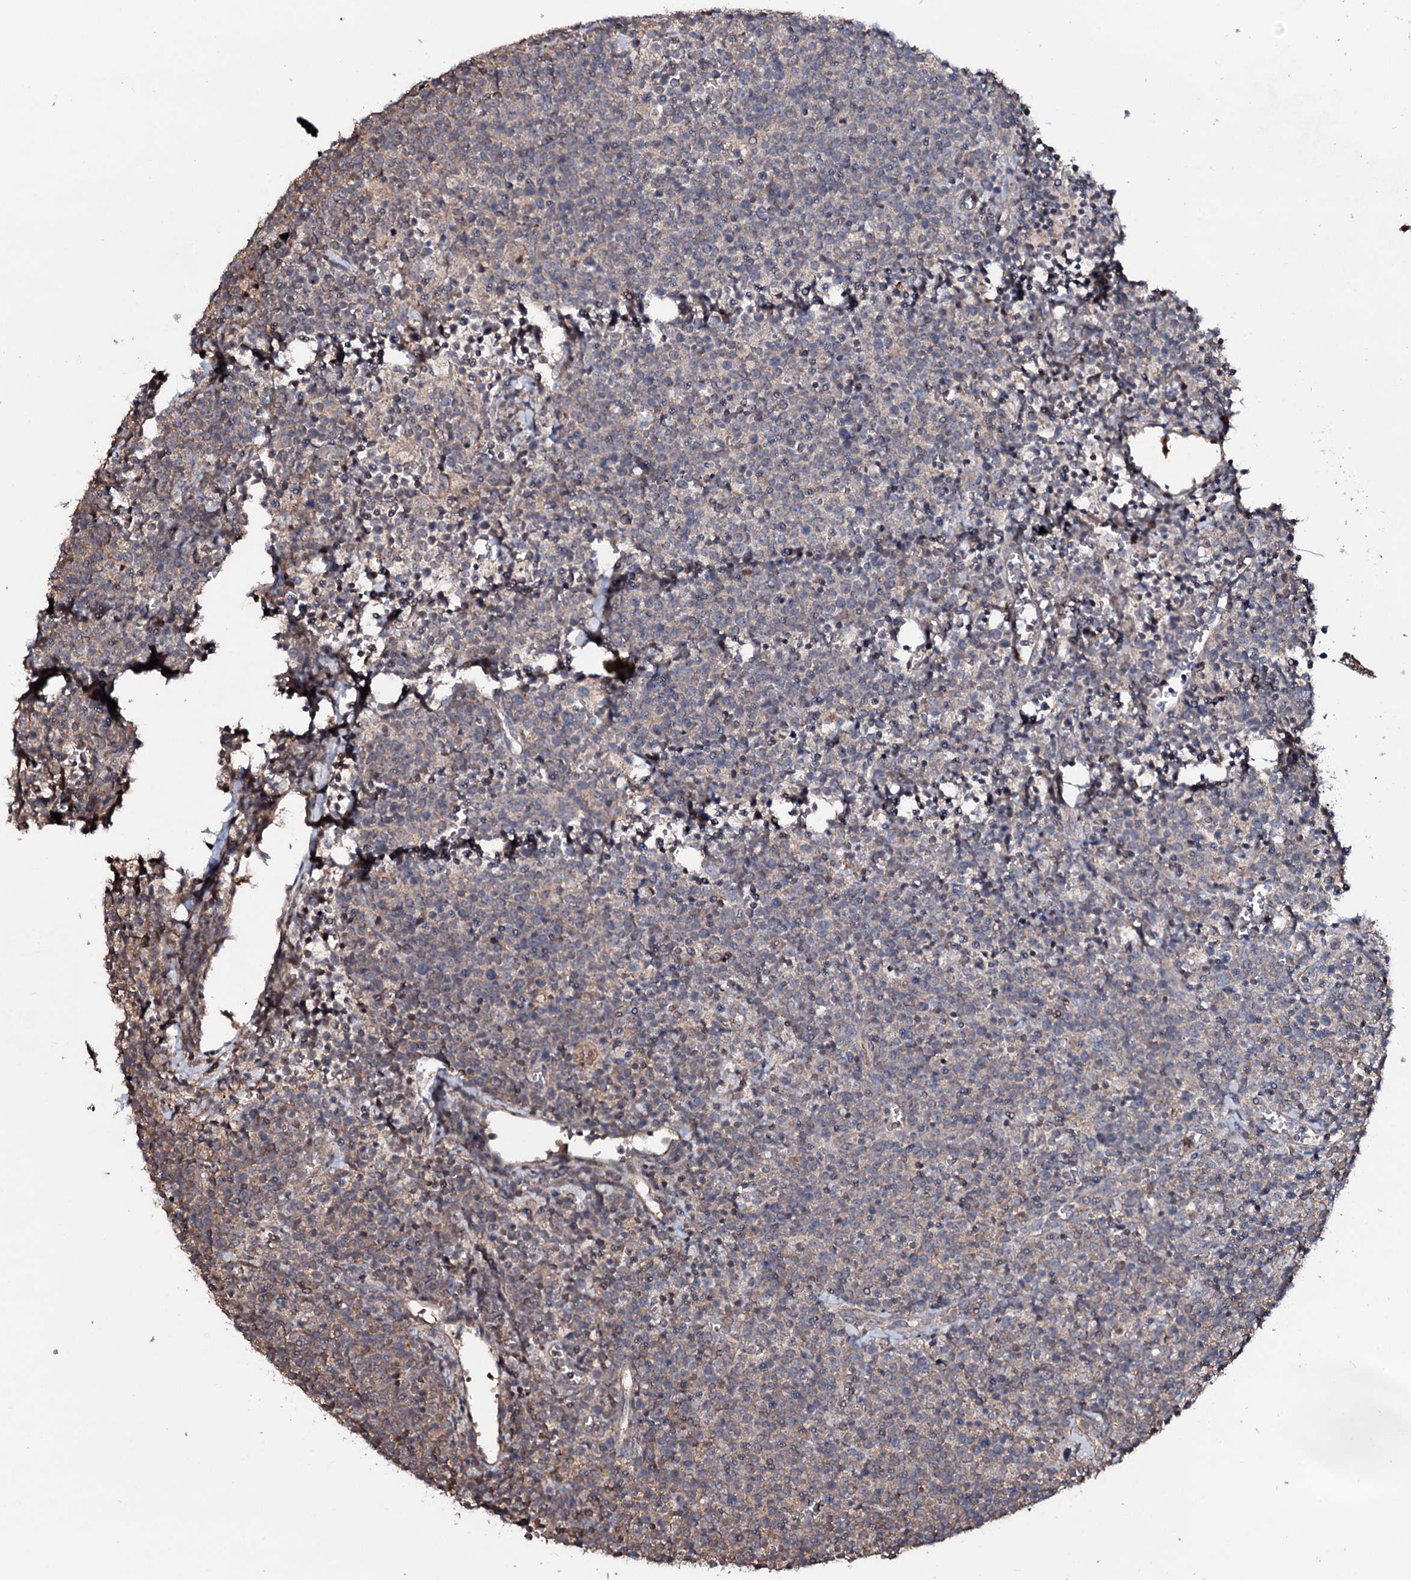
{"staining": {"intensity": "negative", "quantity": "none", "location": "none"}, "tissue": "lymphoma", "cell_type": "Tumor cells", "image_type": "cancer", "snomed": [{"axis": "morphology", "description": "Malignant lymphoma, non-Hodgkin's type, High grade"}, {"axis": "topography", "description": "Lymph node"}], "caption": "Human lymphoma stained for a protein using immunohistochemistry (IHC) demonstrates no positivity in tumor cells.", "gene": "COG6", "patient": {"sex": "male", "age": 61}}